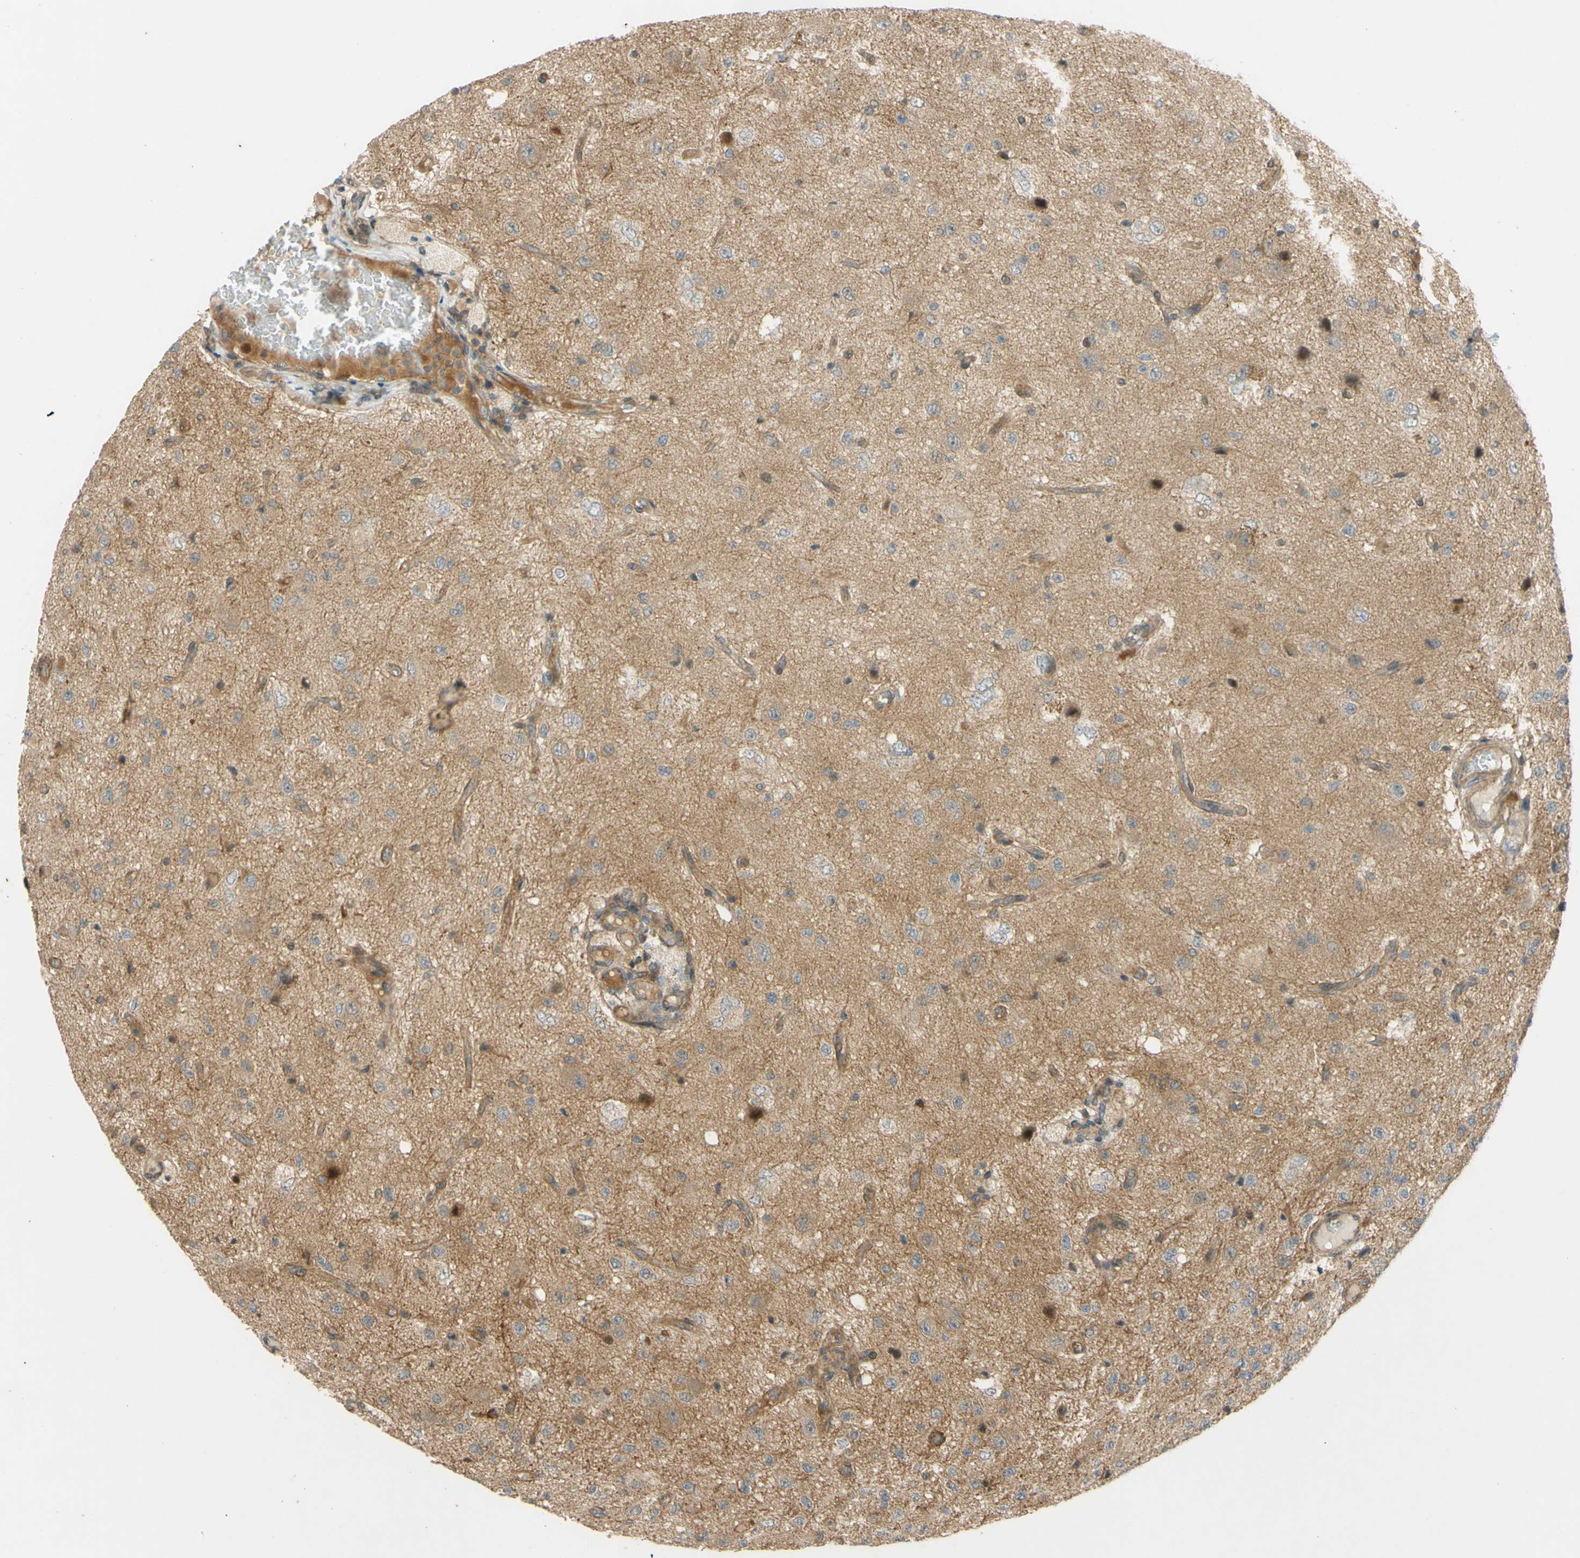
{"staining": {"intensity": "weak", "quantity": ">75%", "location": "cytoplasmic/membranous"}, "tissue": "glioma", "cell_type": "Tumor cells", "image_type": "cancer", "snomed": [{"axis": "morphology", "description": "Glioma, malignant, High grade"}, {"axis": "topography", "description": "pancreas cauda"}], "caption": "Tumor cells display weak cytoplasmic/membranous expression in approximately >75% of cells in malignant glioma (high-grade).", "gene": "FLII", "patient": {"sex": "male", "age": 60}}